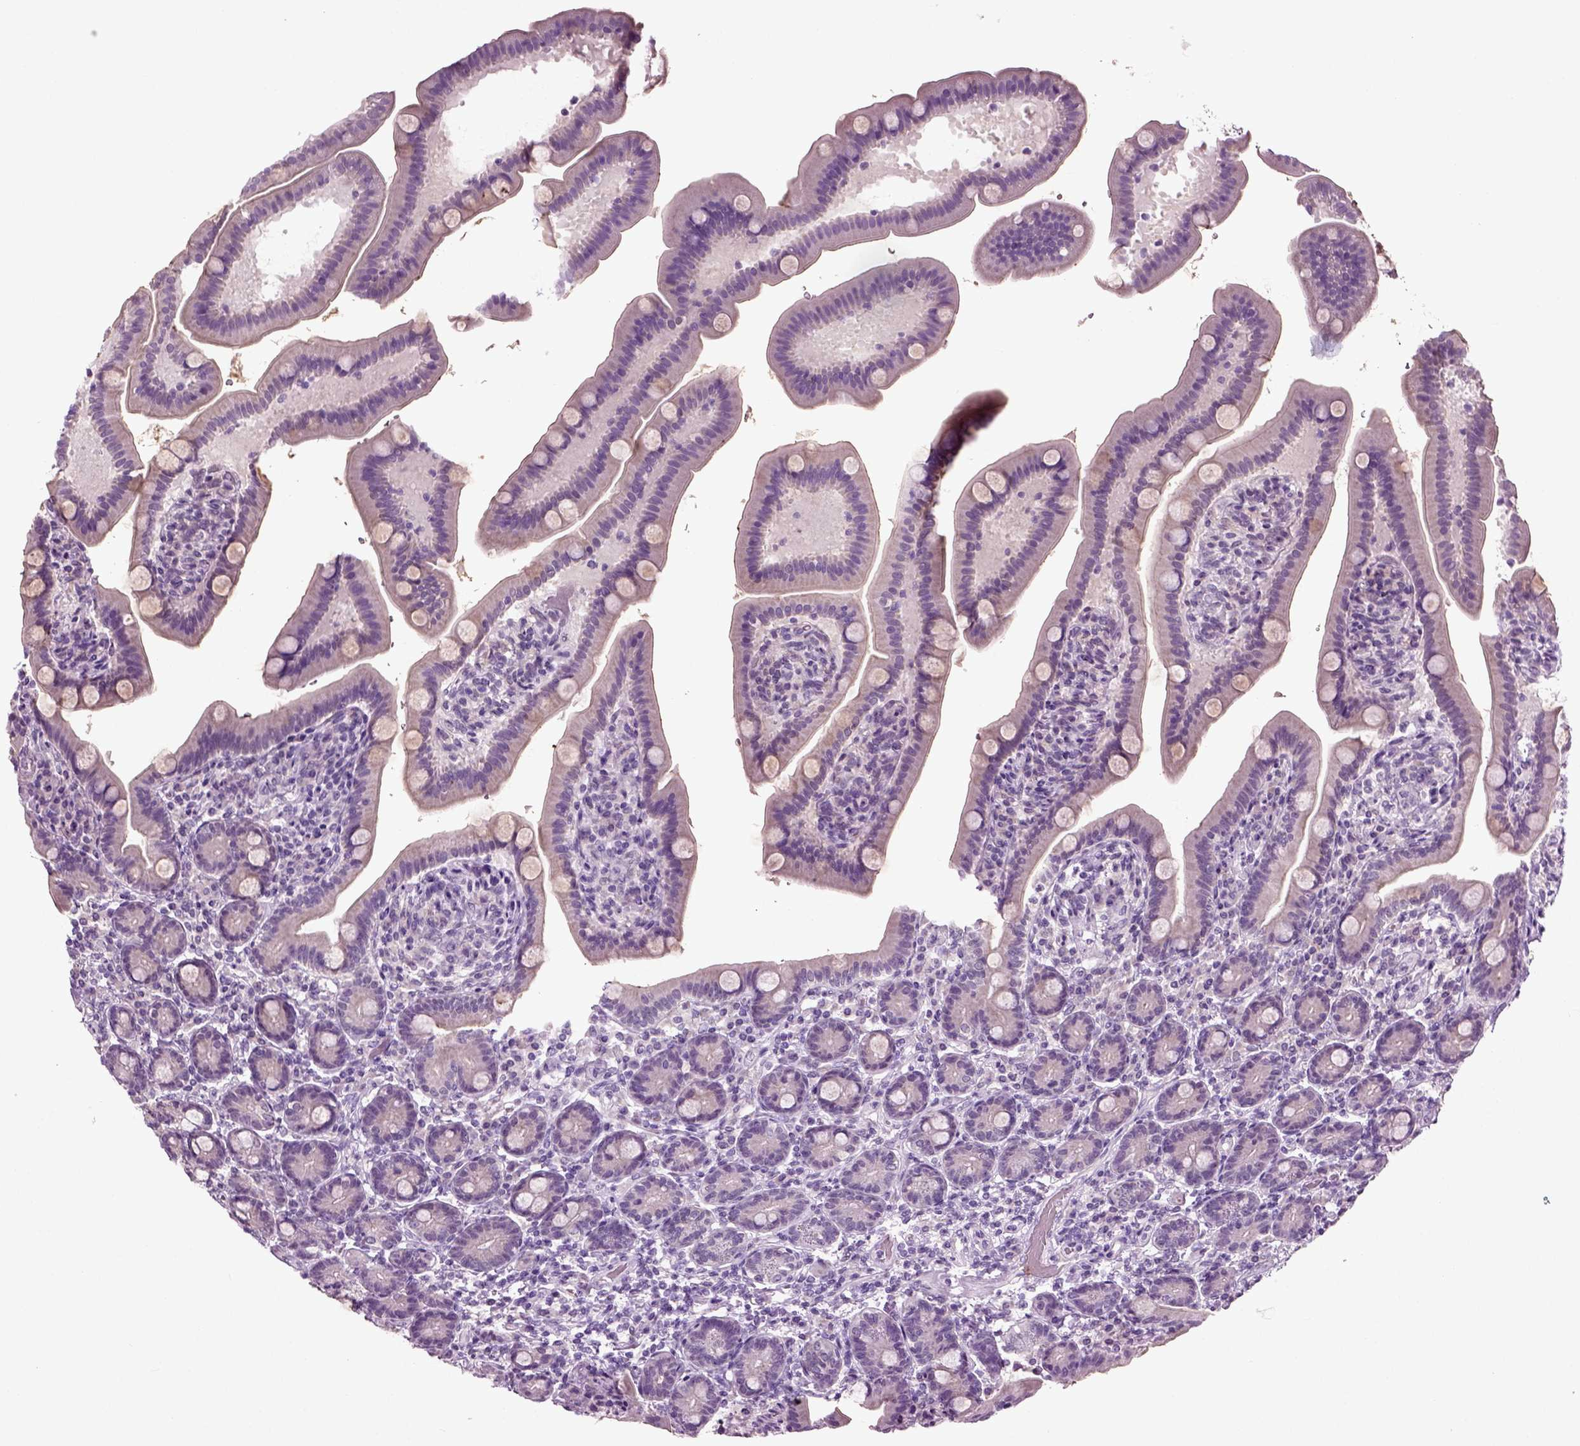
{"staining": {"intensity": "negative", "quantity": "none", "location": "none"}, "tissue": "small intestine", "cell_type": "Glandular cells", "image_type": "normal", "snomed": [{"axis": "morphology", "description": "Normal tissue, NOS"}, {"axis": "topography", "description": "Small intestine"}], "caption": "This is an immunohistochemistry image of unremarkable human small intestine. There is no staining in glandular cells.", "gene": "SPATA17", "patient": {"sex": "male", "age": 66}}